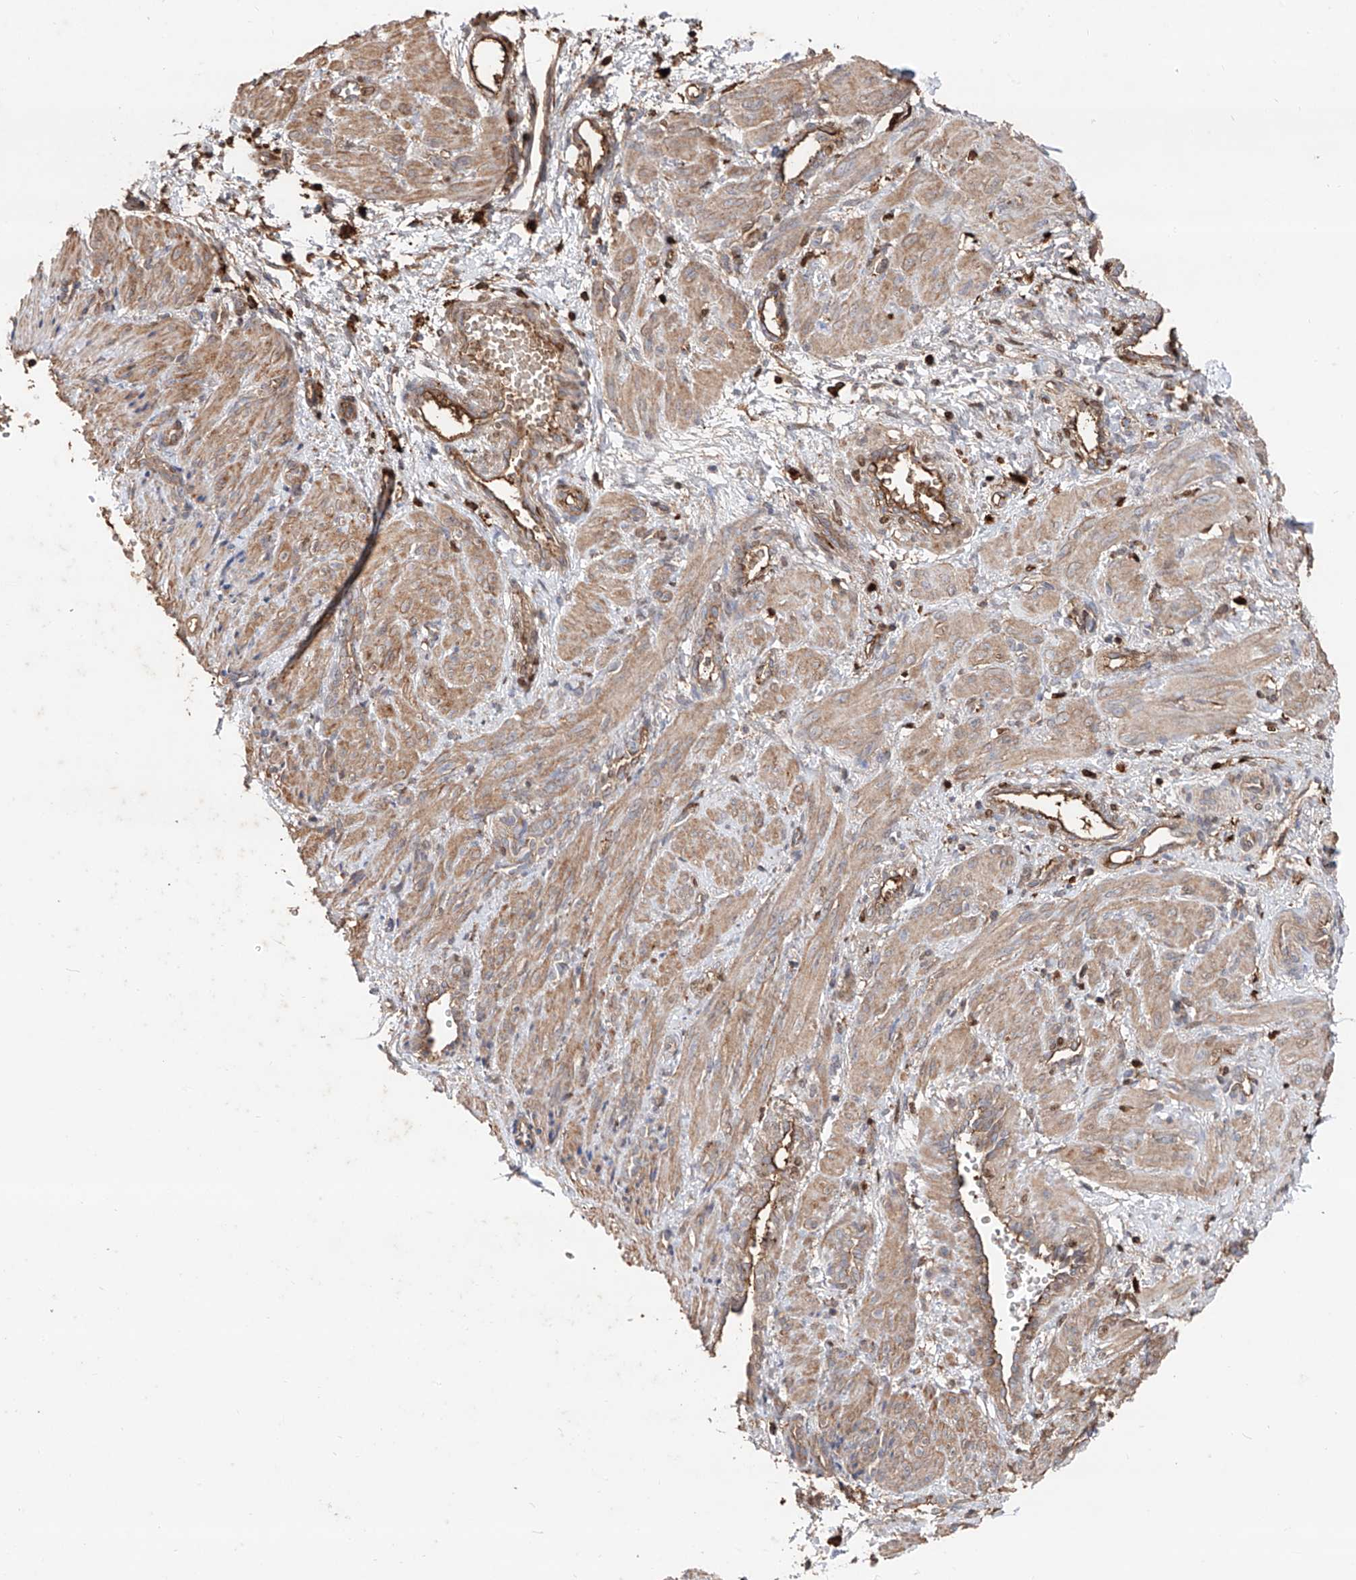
{"staining": {"intensity": "moderate", "quantity": ">75%", "location": "cytoplasmic/membranous"}, "tissue": "smooth muscle", "cell_type": "Smooth muscle cells", "image_type": "normal", "snomed": [{"axis": "morphology", "description": "Normal tissue, NOS"}, {"axis": "topography", "description": "Endometrium"}], "caption": "Smooth muscle stained with a brown dye reveals moderate cytoplasmic/membranous positive positivity in approximately >75% of smooth muscle cells.", "gene": "EDN1", "patient": {"sex": "female", "age": 33}}